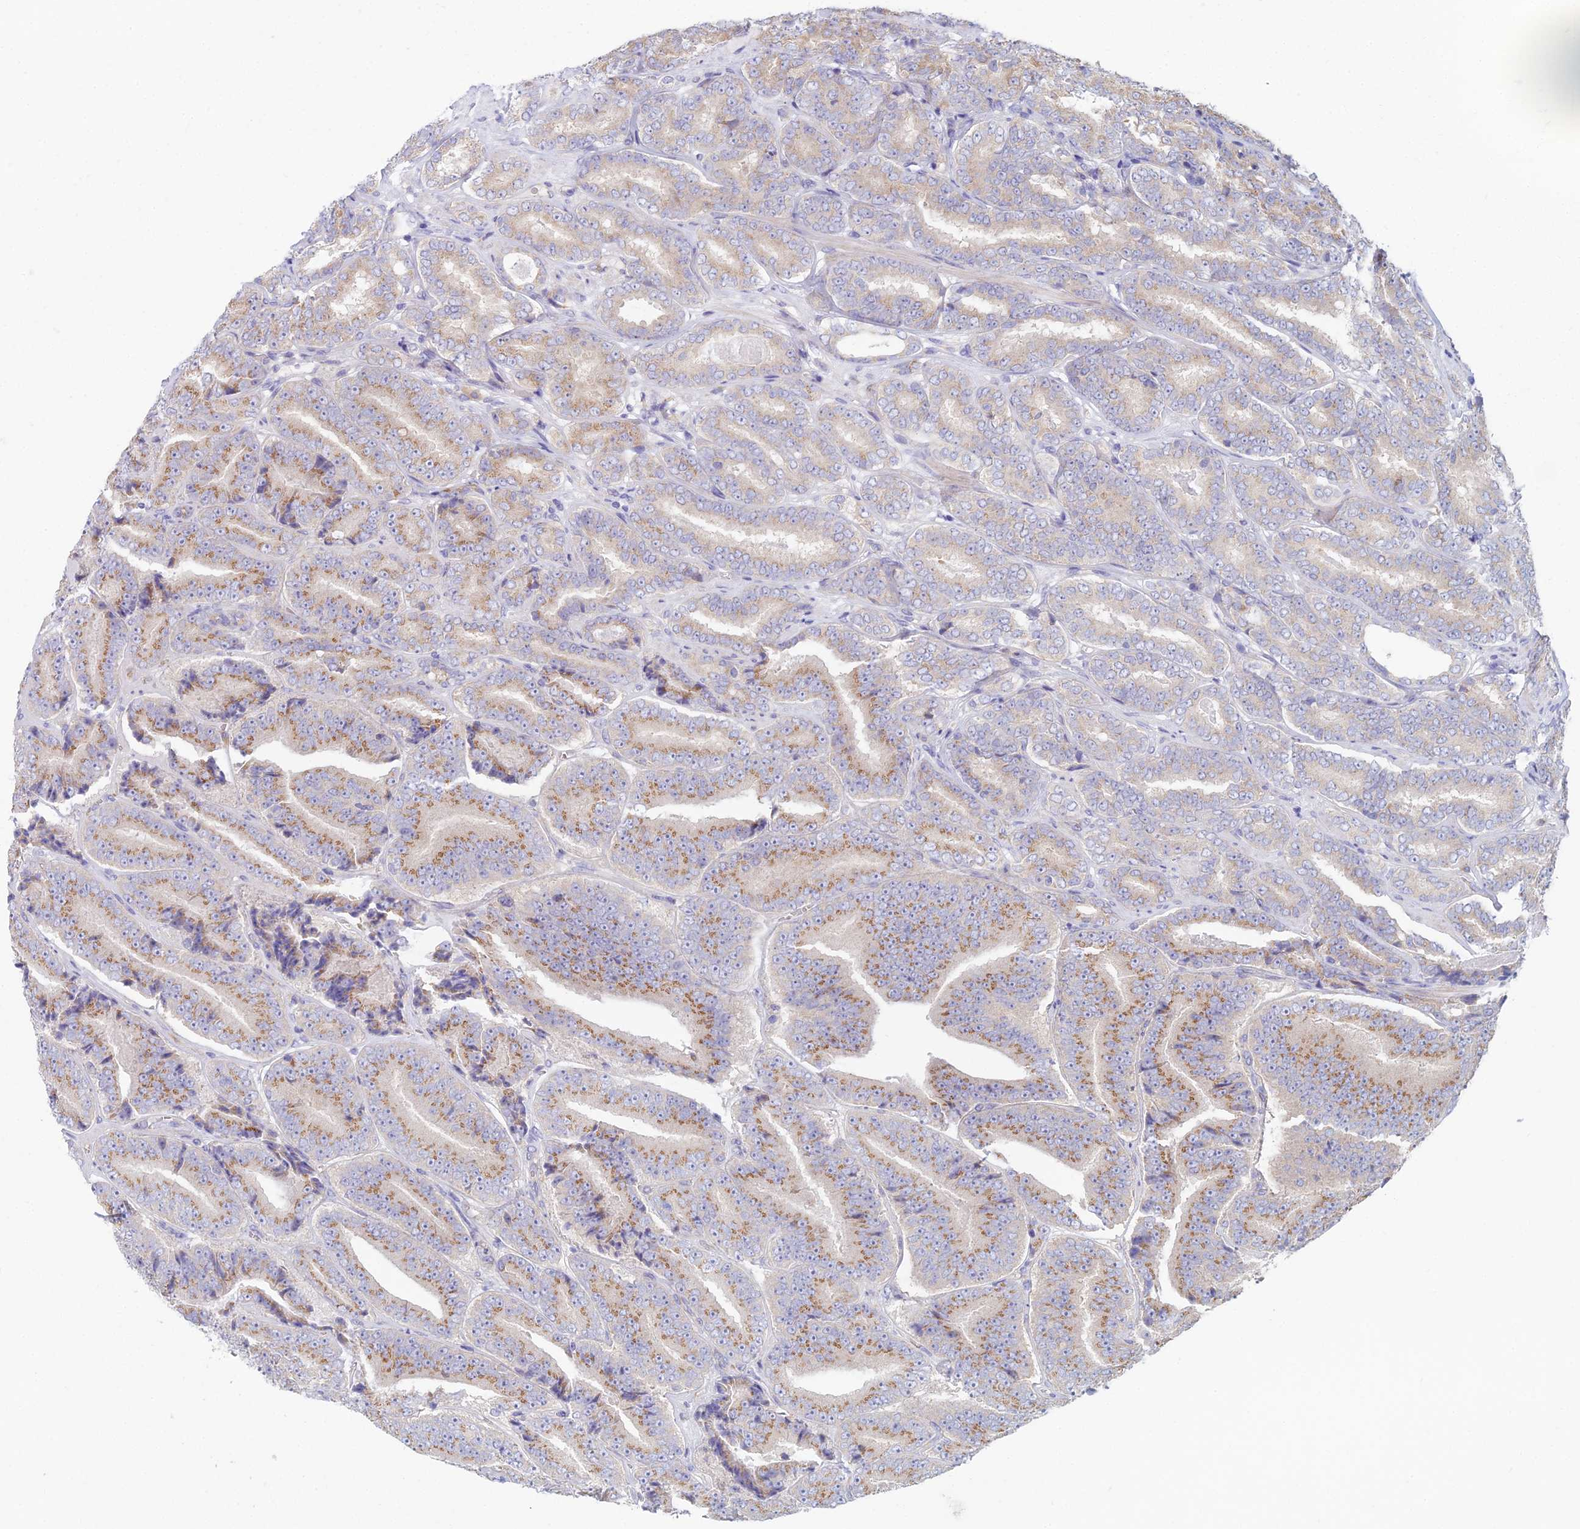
{"staining": {"intensity": "moderate", "quantity": ">75%", "location": "cytoplasmic/membranous"}, "tissue": "prostate cancer", "cell_type": "Tumor cells", "image_type": "cancer", "snomed": [{"axis": "morphology", "description": "Adenocarcinoma, High grade"}, {"axis": "topography", "description": "Prostate"}], "caption": "Protein analysis of prostate cancer tissue displays moderate cytoplasmic/membranous positivity in approximately >75% of tumor cells. Immunohistochemistry stains the protein of interest in brown and the nuclei are stained blue.", "gene": "ZNF564", "patient": {"sex": "male", "age": 72}}